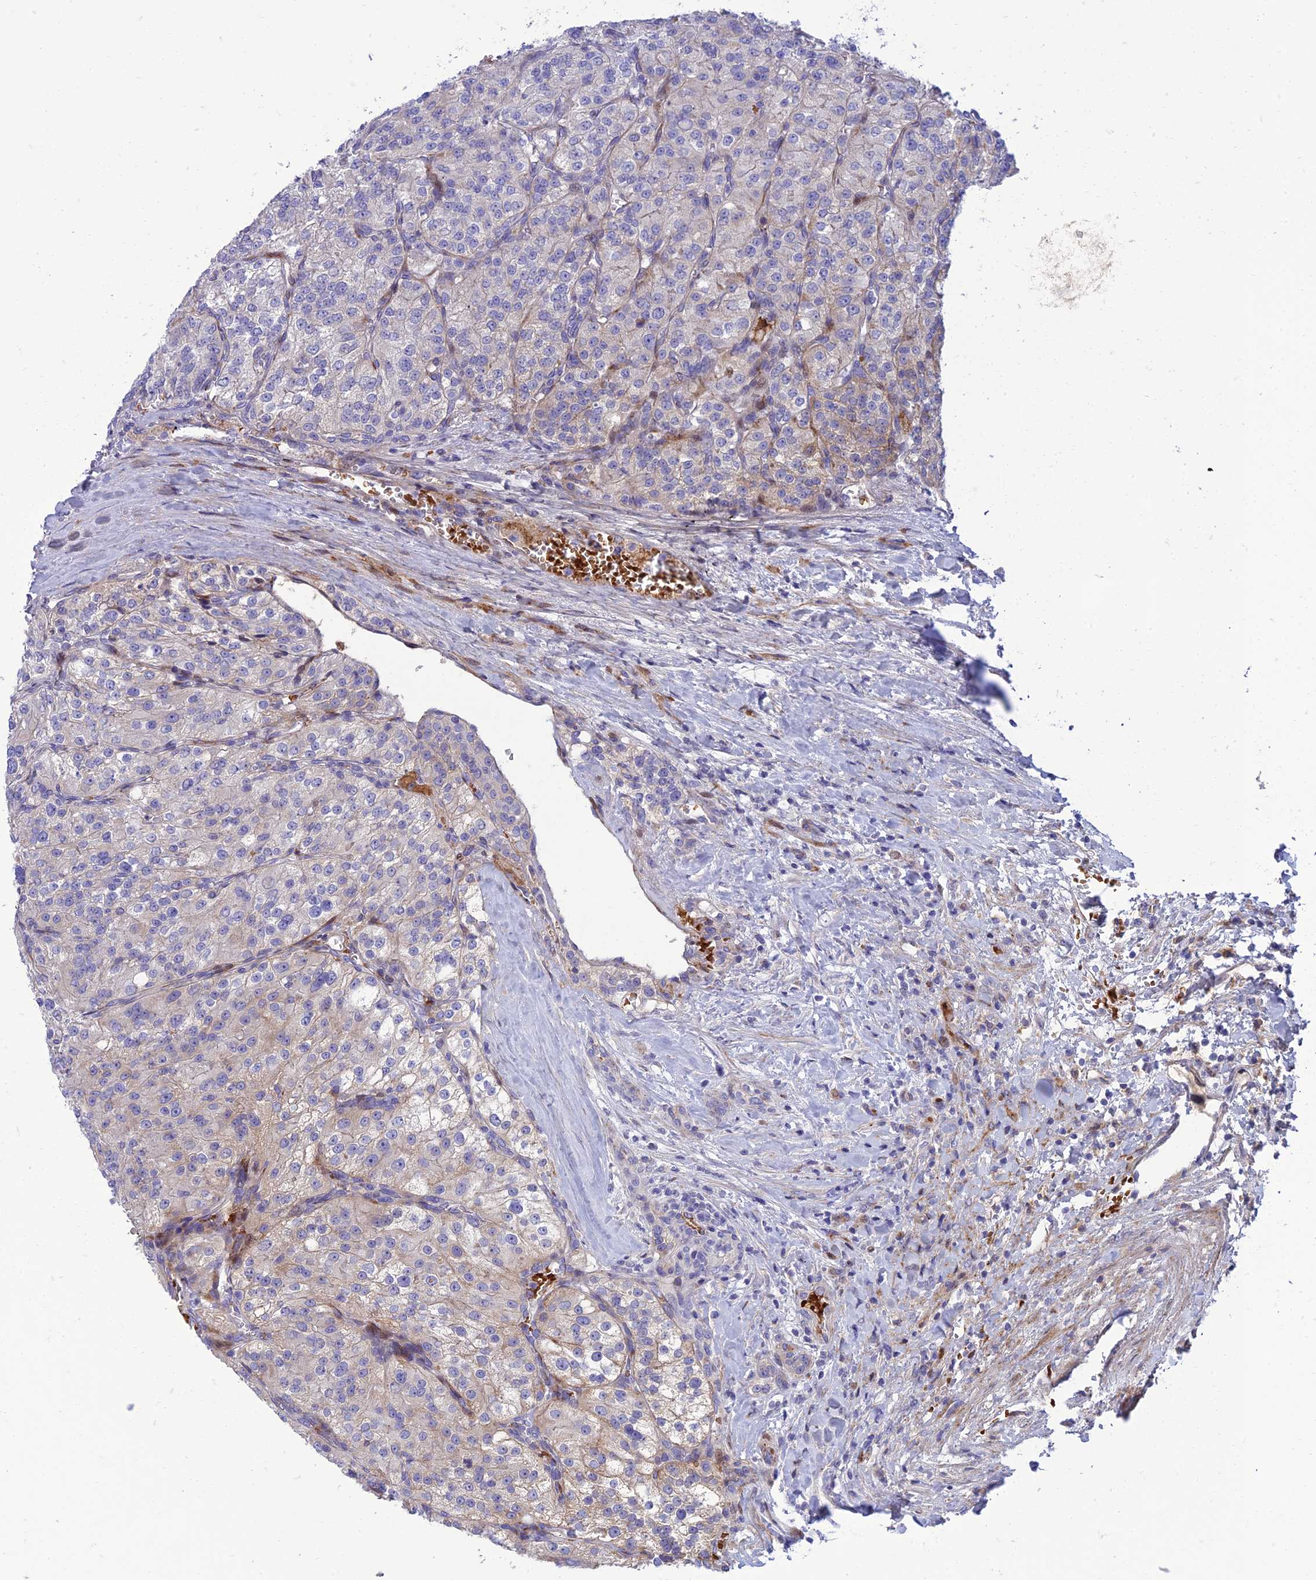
{"staining": {"intensity": "negative", "quantity": "none", "location": "none"}, "tissue": "renal cancer", "cell_type": "Tumor cells", "image_type": "cancer", "snomed": [{"axis": "morphology", "description": "Adenocarcinoma, NOS"}, {"axis": "topography", "description": "Kidney"}], "caption": "A high-resolution histopathology image shows IHC staining of renal cancer, which reveals no significant positivity in tumor cells.", "gene": "SEL1L3", "patient": {"sex": "female", "age": 63}}